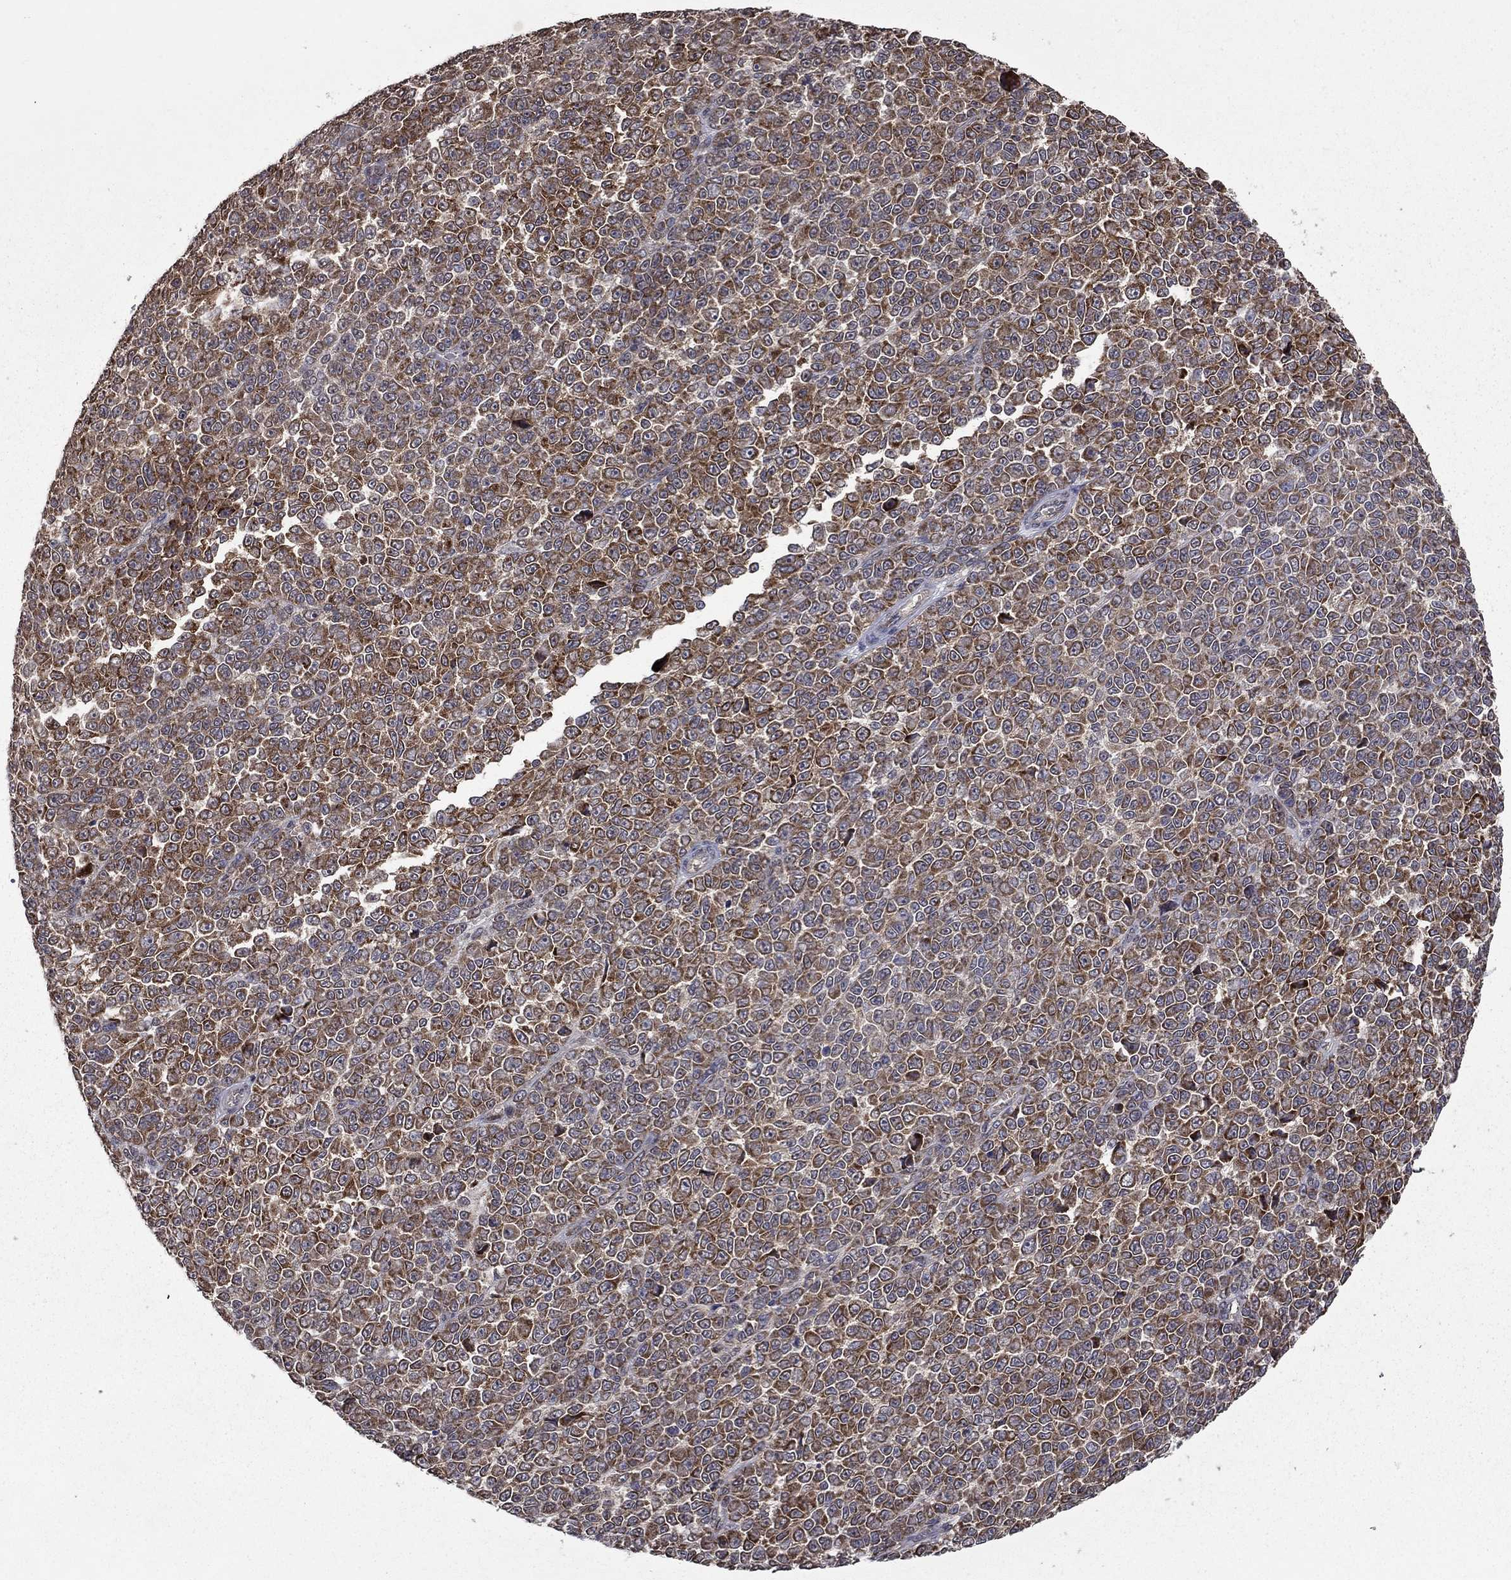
{"staining": {"intensity": "moderate", "quantity": "25%-75%", "location": "cytoplasmic/membranous"}, "tissue": "melanoma", "cell_type": "Tumor cells", "image_type": "cancer", "snomed": [{"axis": "morphology", "description": "Malignant melanoma, NOS"}, {"axis": "topography", "description": "Skin"}], "caption": "Protein expression analysis of human melanoma reveals moderate cytoplasmic/membranous staining in about 25%-75% of tumor cells.", "gene": "SLC2A13", "patient": {"sex": "female", "age": 95}}